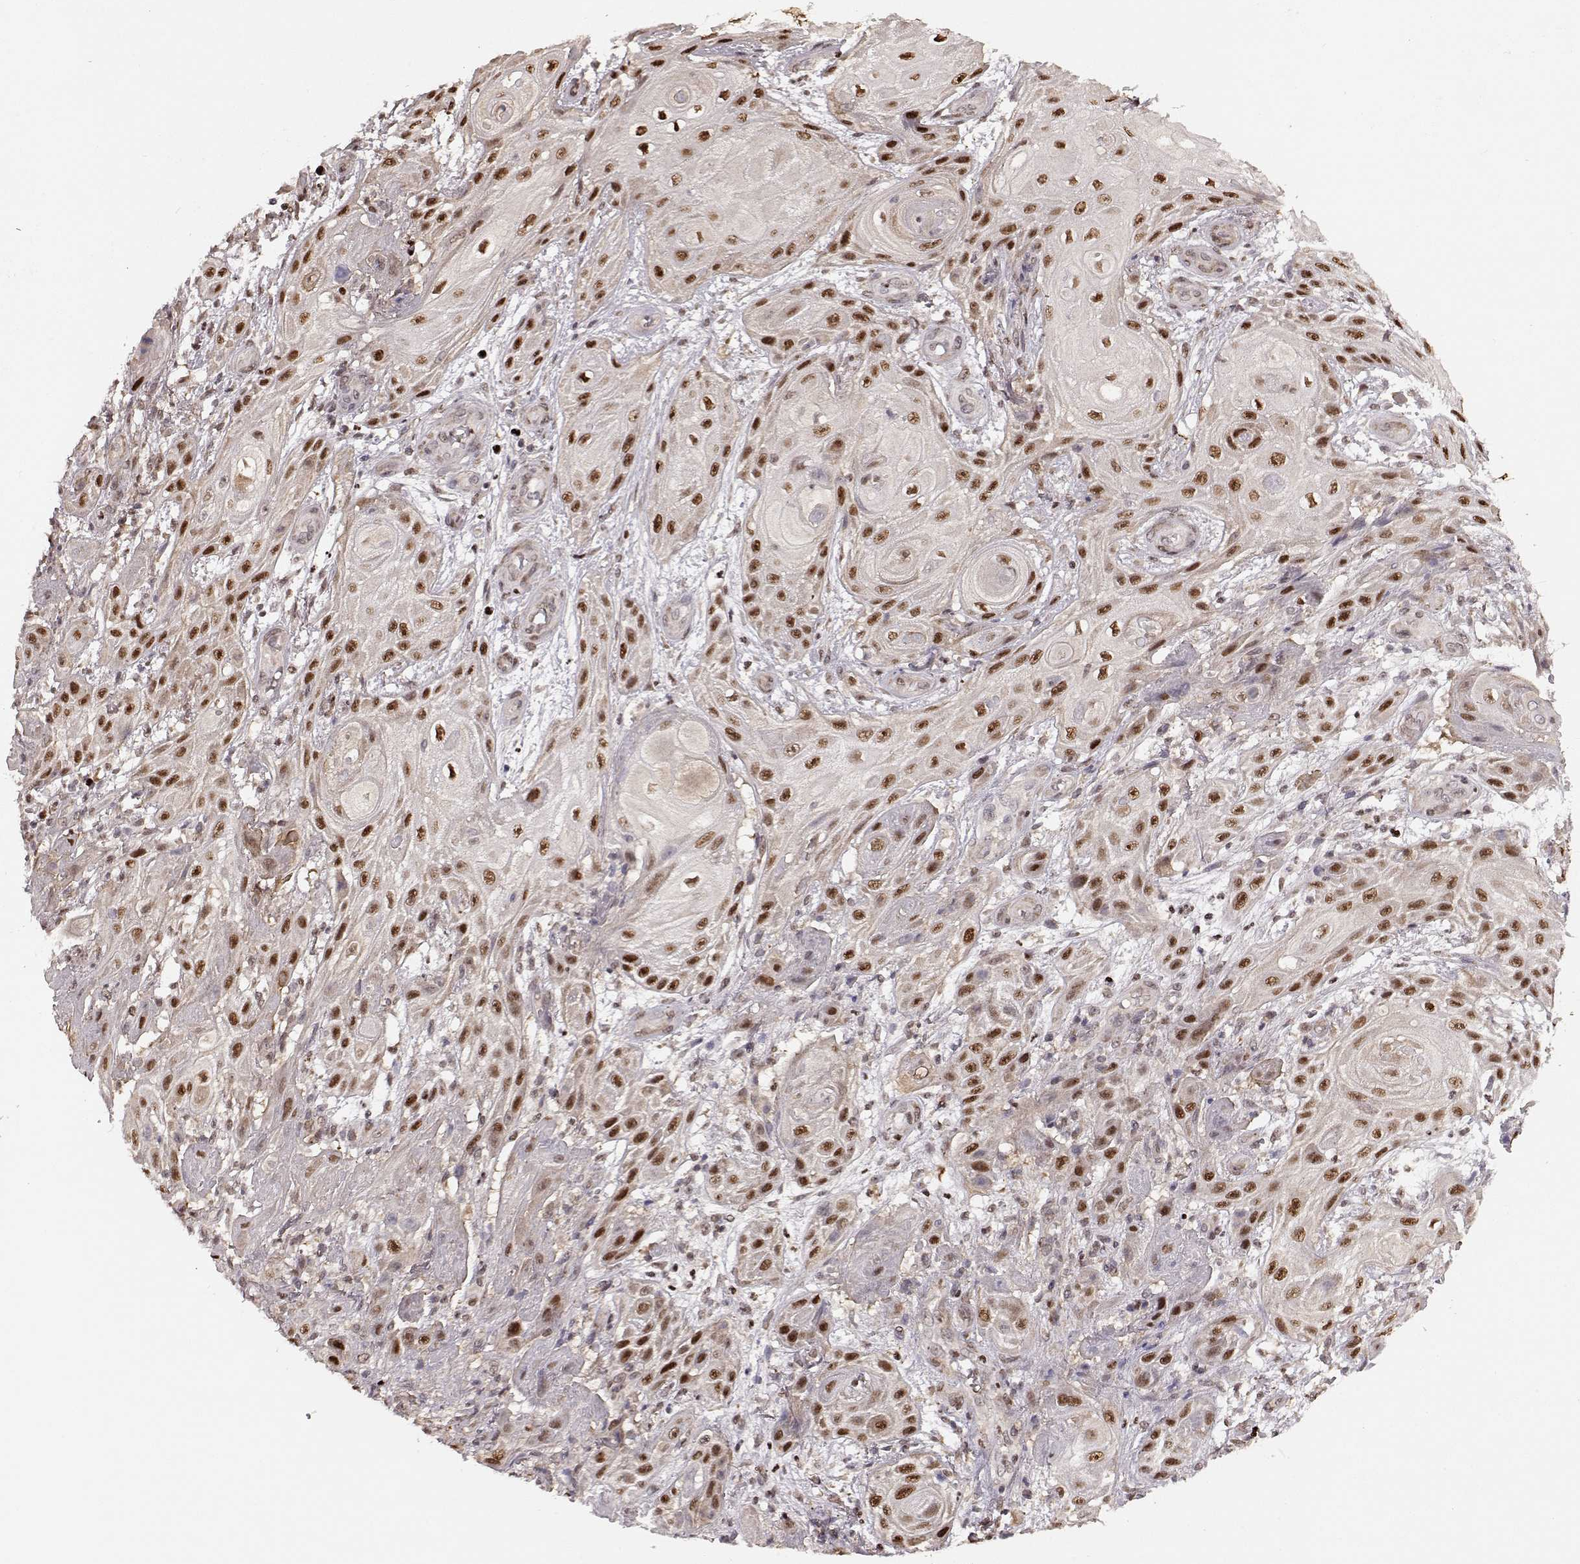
{"staining": {"intensity": "moderate", "quantity": "25%-75%", "location": "nuclear"}, "tissue": "skin cancer", "cell_type": "Tumor cells", "image_type": "cancer", "snomed": [{"axis": "morphology", "description": "Squamous cell carcinoma, NOS"}, {"axis": "topography", "description": "Skin"}], "caption": "Immunohistochemical staining of skin cancer reveals medium levels of moderate nuclear staining in approximately 25%-75% of tumor cells.", "gene": "KLF6", "patient": {"sex": "male", "age": 62}}